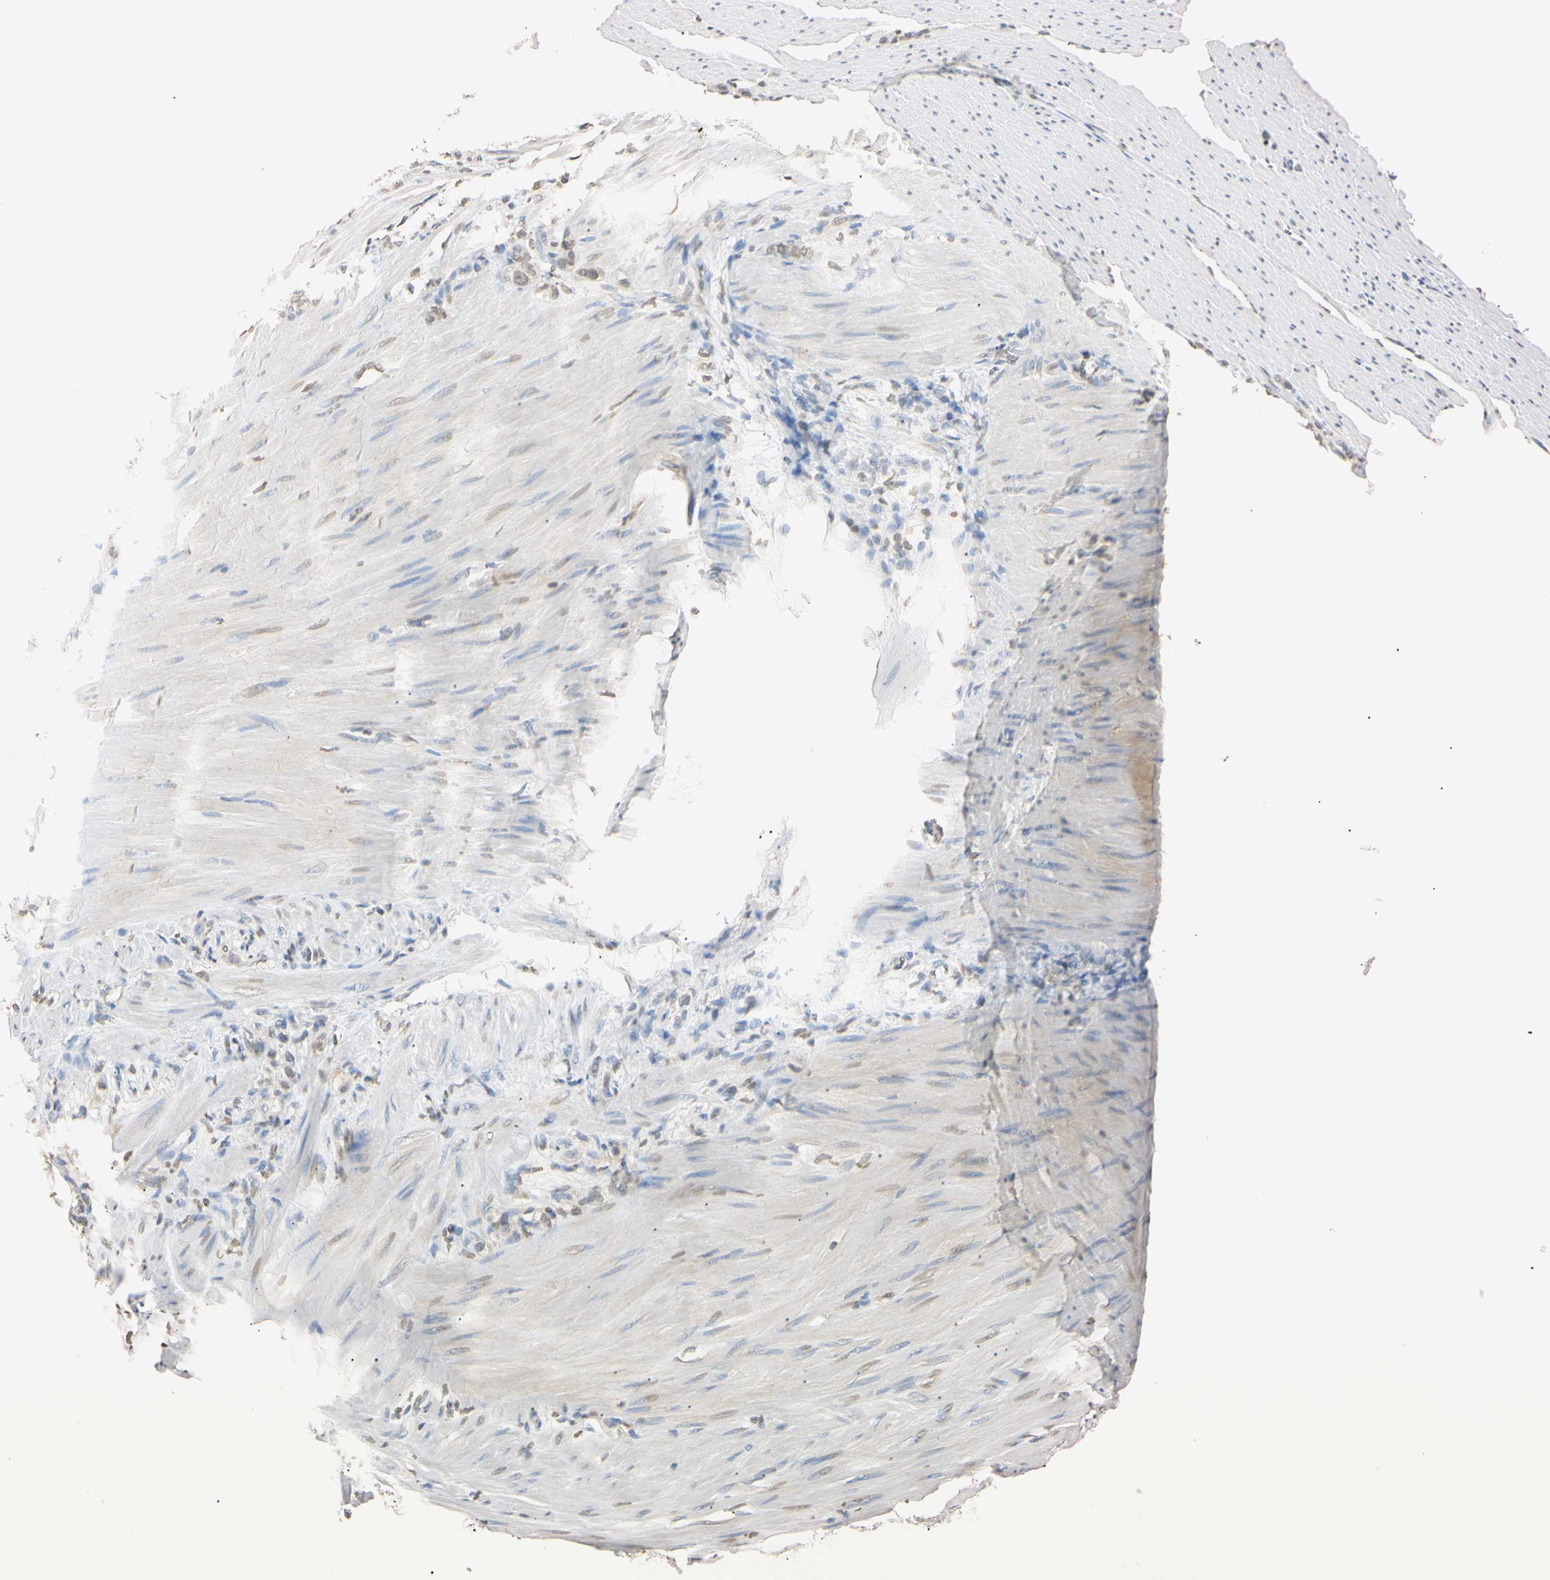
{"staining": {"intensity": "weak", "quantity": "25%-75%", "location": "nuclear"}, "tissue": "stomach cancer", "cell_type": "Tumor cells", "image_type": "cancer", "snomed": [{"axis": "morphology", "description": "Adenocarcinoma, NOS"}, {"axis": "topography", "description": "Stomach"}], "caption": "Immunohistochemical staining of human stomach cancer (adenocarcinoma) shows low levels of weak nuclear protein positivity in about 25%-75% of tumor cells. (Stains: DAB (3,3'-diaminobenzidine) in brown, nuclei in blue, Microscopy: brightfield microscopy at high magnification).", "gene": "CDC45", "patient": {"sex": "male", "age": 82}}